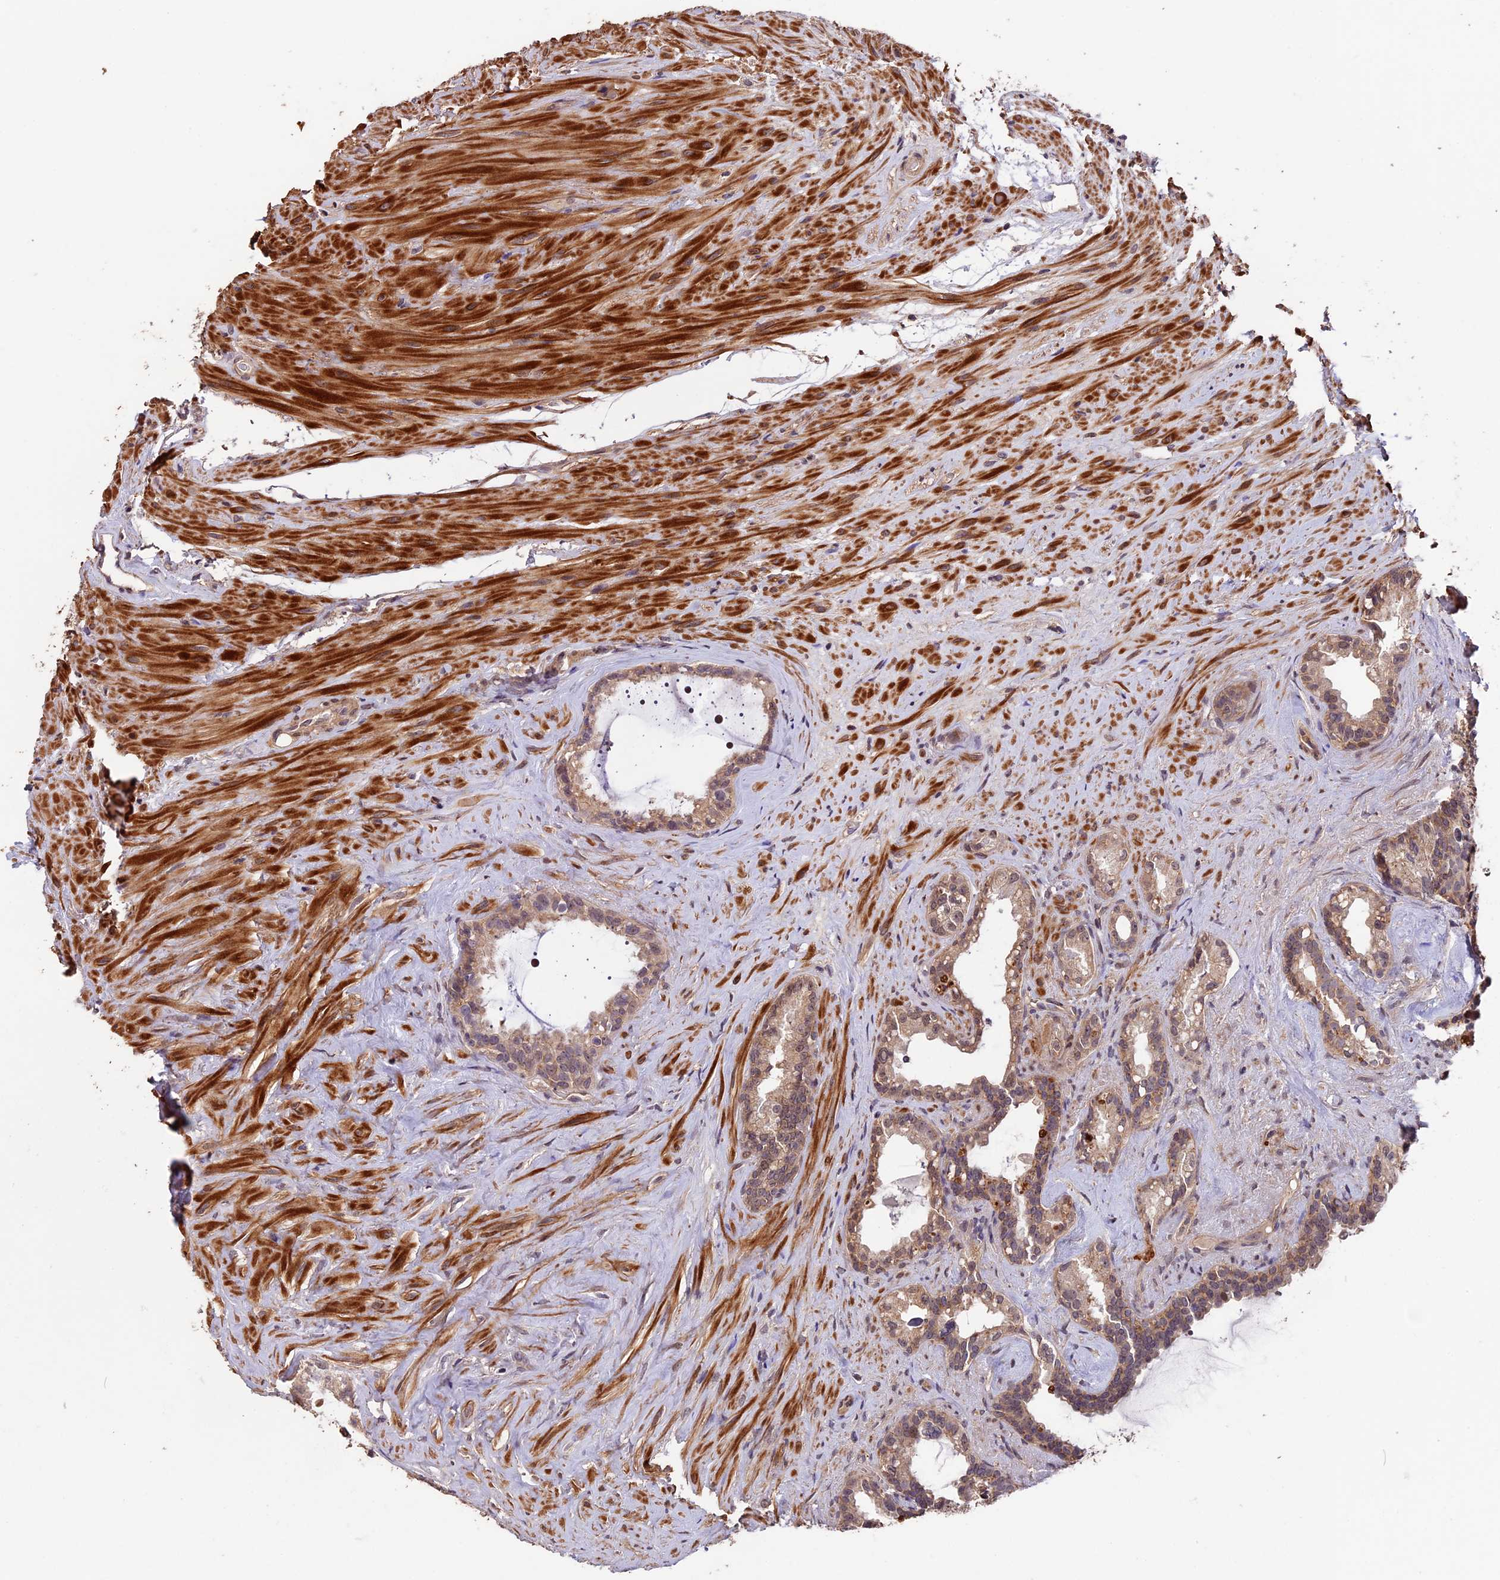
{"staining": {"intensity": "weak", "quantity": ">75%", "location": "cytoplasmic/membranous"}, "tissue": "seminal vesicle", "cell_type": "Glandular cells", "image_type": "normal", "snomed": [{"axis": "morphology", "description": "Normal tissue, NOS"}, {"axis": "topography", "description": "Prostate"}, {"axis": "topography", "description": "Seminal veicle"}], "caption": "Approximately >75% of glandular cells in normal seminal vesicle reveal weak cytoplasmic/membranous protein expression as visualized by brown immunohistochemical staining.", "gene": "GNB5", "patient": {"sex": "male", "age": 79}}